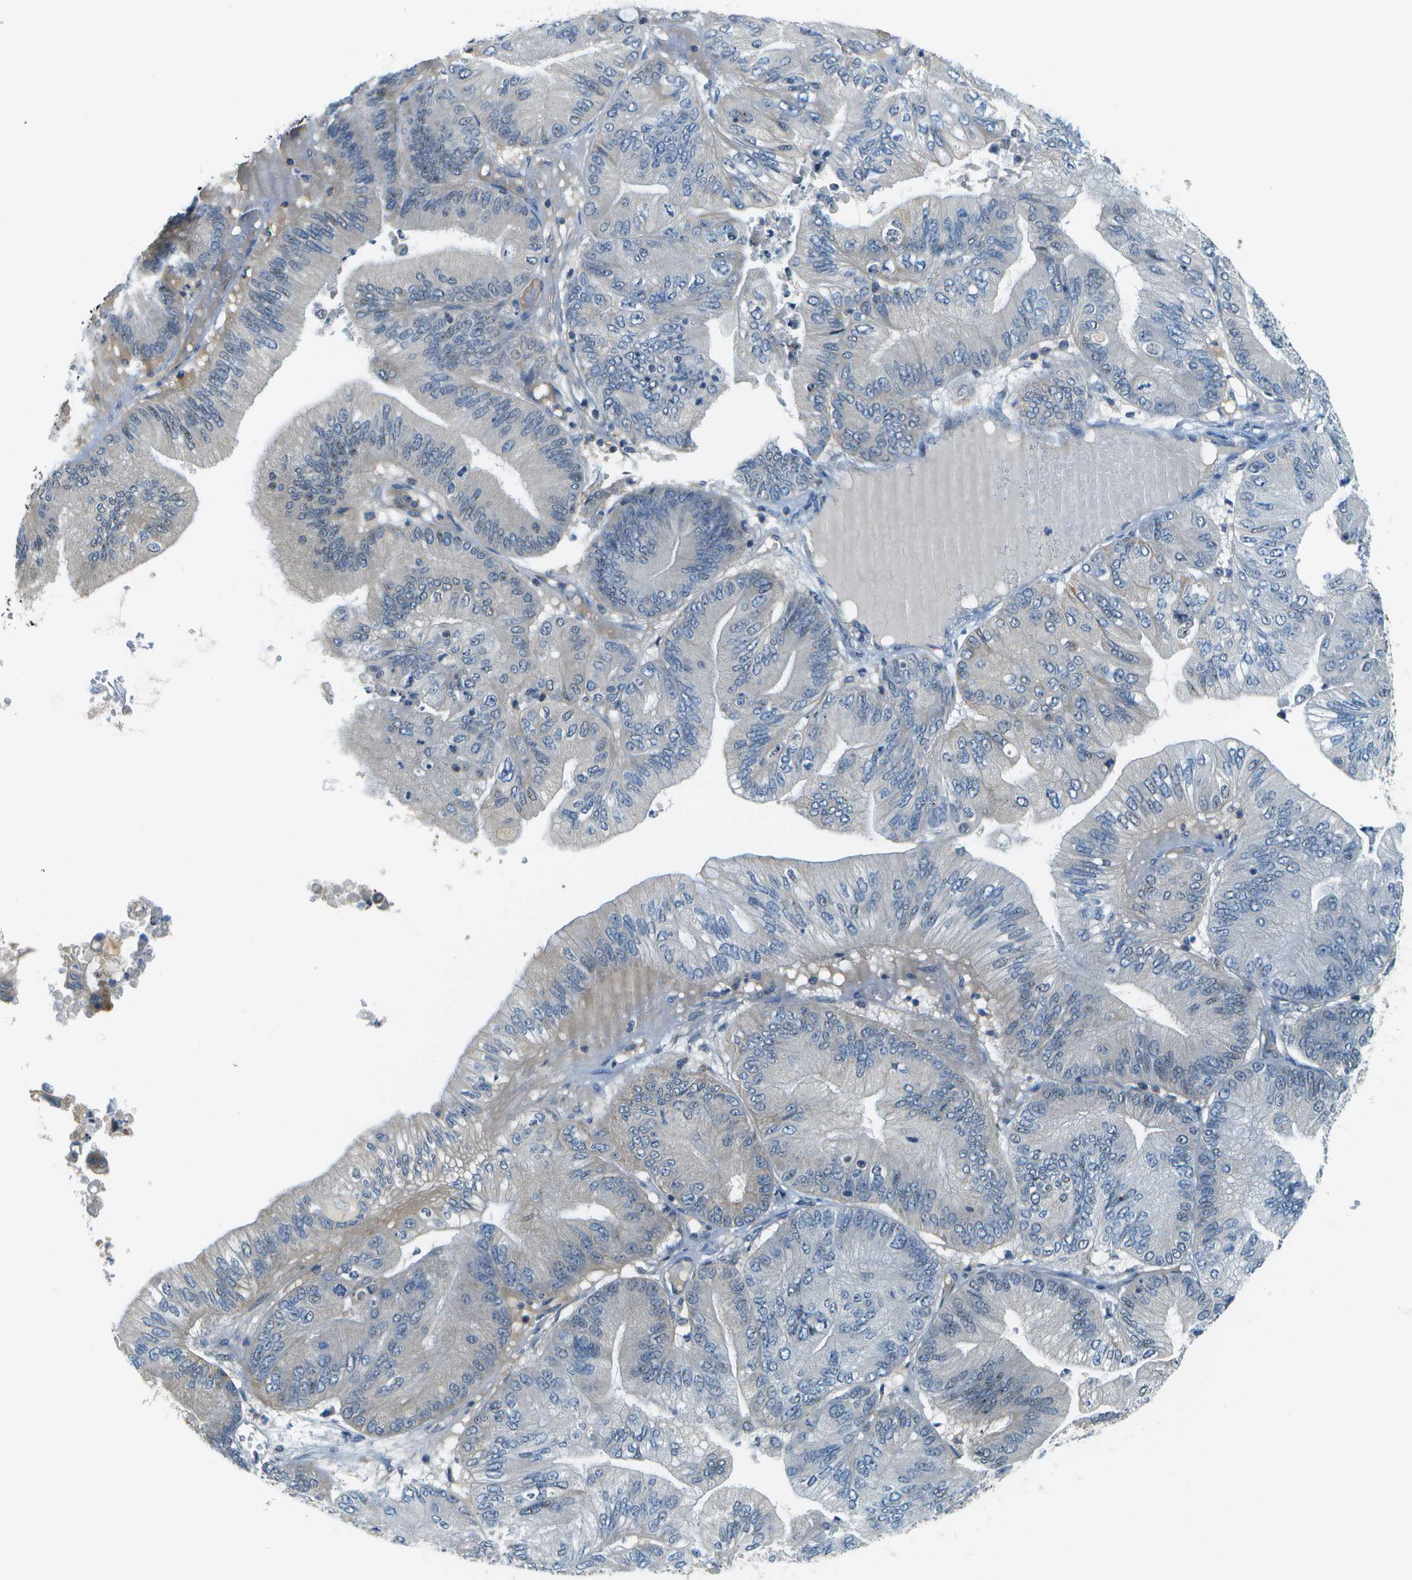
{"staining": {"intensity": "negative", "quantity": "none", "location": "none"}, "tissue": "ovarian cancer", "cell_type": "Tumor cells", "image_type": "cancer", "snomed": [{"axis": "morphology", "description": "Cystadenocarcinoma, mucinous, NOS"}, {"axis": "topography", "description": "Ovary"}], "caption": "Immunohistochemistry histopathology image of neoplastic tissue: ovarian cancer stained with DAB (3,3'-diaminobenzidine) demonstrates no significant protein expression in tumor cells.", "gene": "PTGIS", "patient": {"sex": "female", "age": 61}}